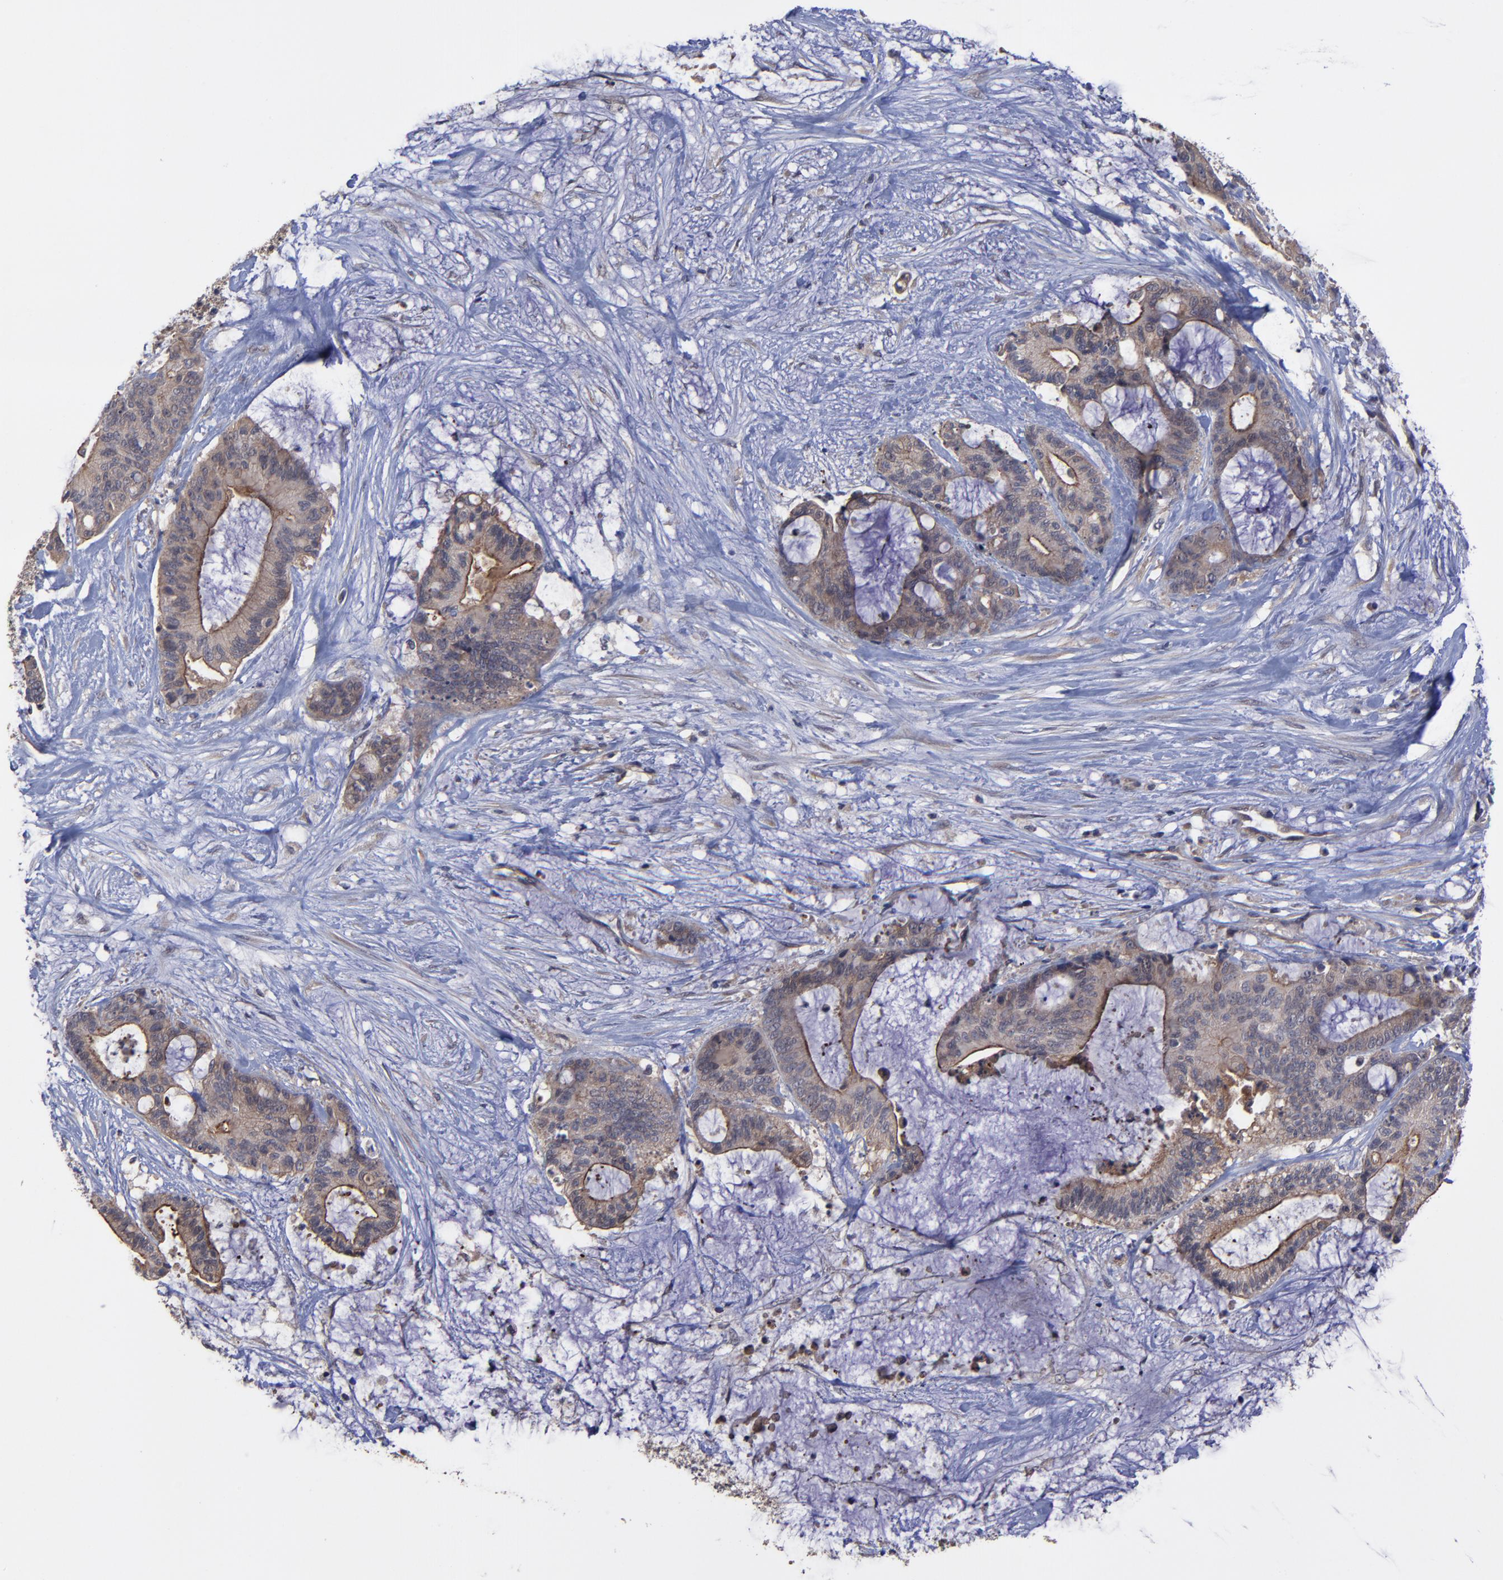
{"staining": {"intensity": "moderate", "quantity": ">75%", "location": "cytoplasmic/membranous"}, "tissue": "liver cancer", "cell_type": "Tumor cells", "image_type": "cancer", "snomed": [{"axis": "morphology", "description": "Cholangiocarcinoma"}, {"axis": "topography", "description": "Liver"}], "caption": "A brown stain labels moderate cytoplasmic/membranous expression of a protein in human liver cholangiocarcinoma tumor cells. The staining was performed using DAB (3,3'-diaminobenzidine), with brown indicating positive protein expression. Nuclei are stained blue with hematoxylin.", "gene": "ZNF780B", "patient": {"sex": "female", "age": 73}}